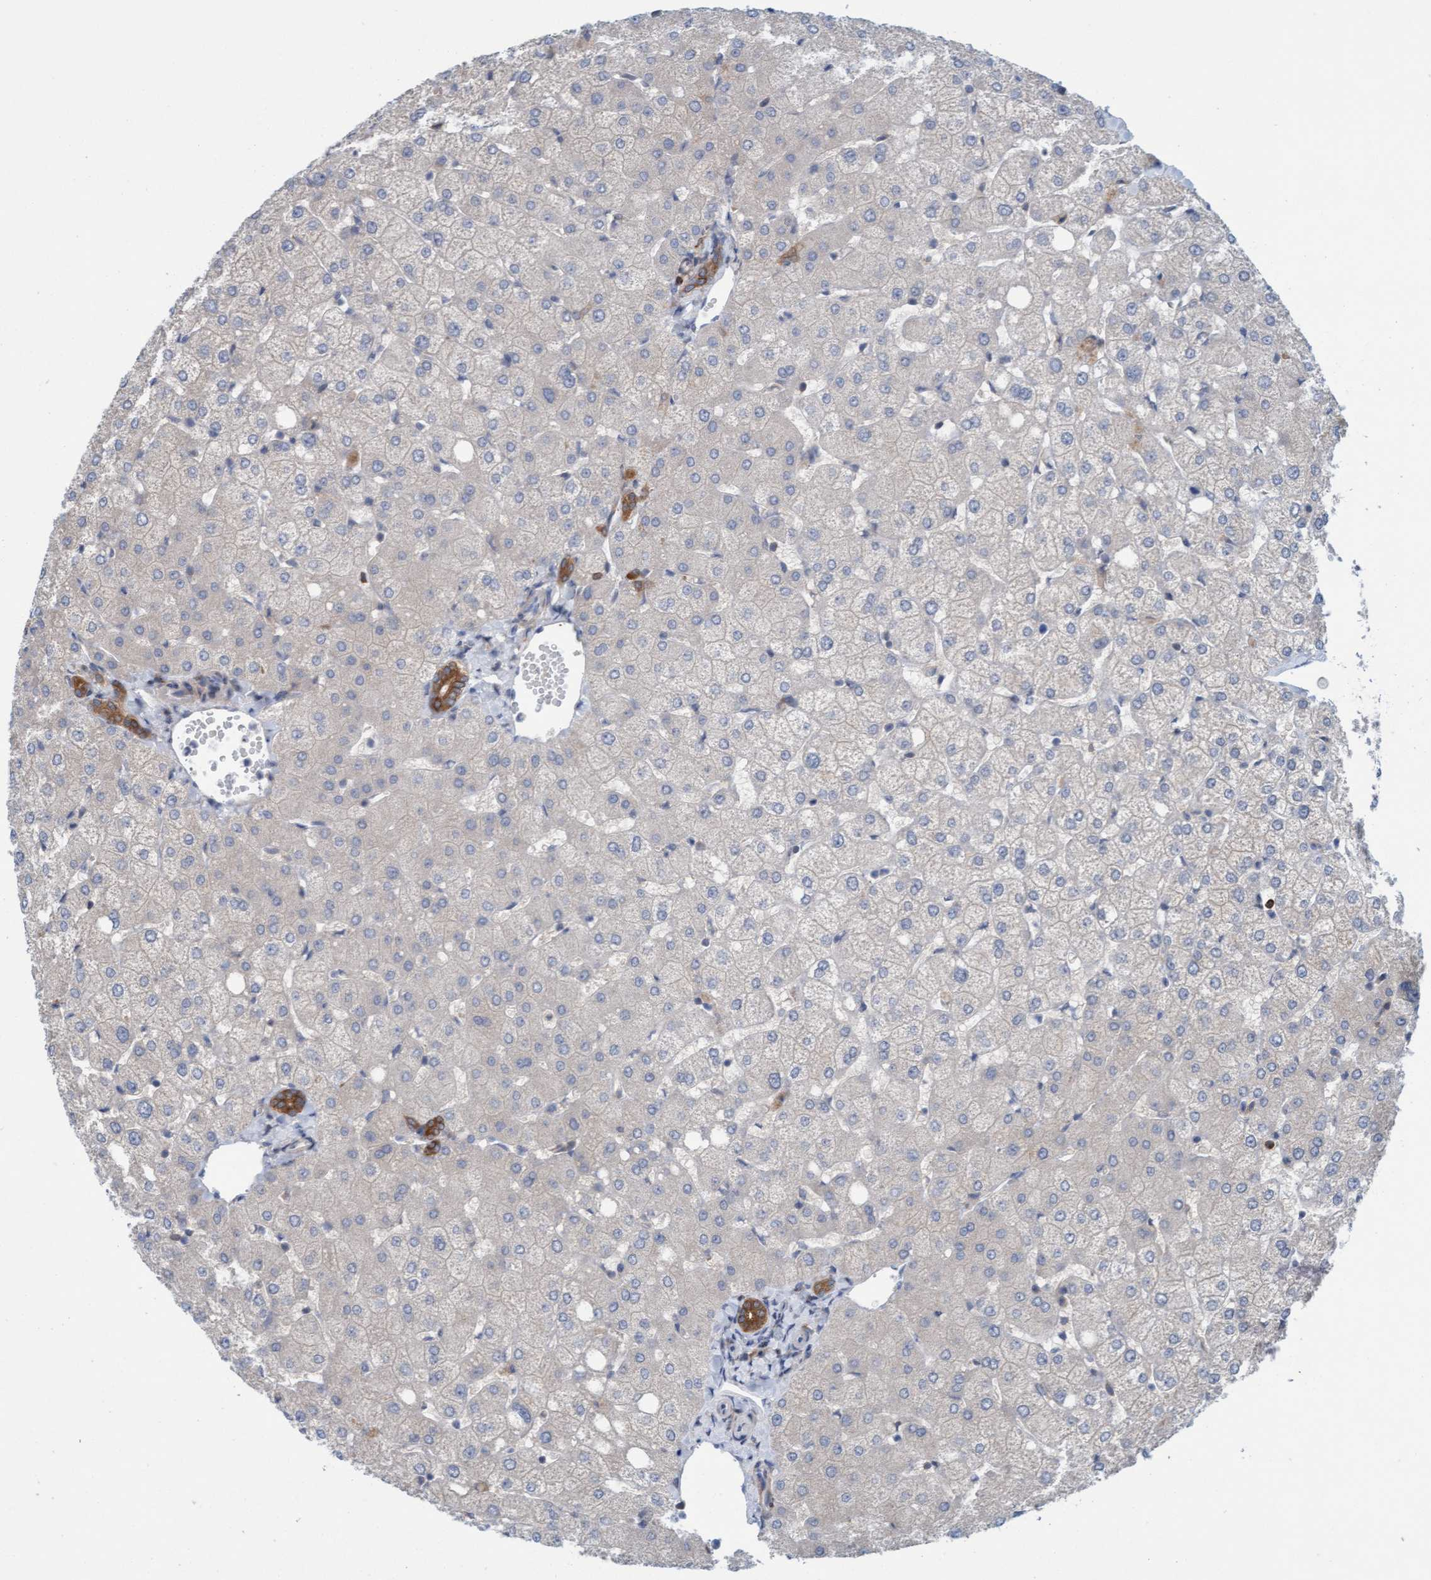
{"staining": {"intensity": "moderate", "quantity": ">75%", "location": "cytoplasmic/membranous"}, "tissue": "liver", "cell_type": "Cholangiocytes", "image_type": "normal", "snomed": [{"axis": "morphology", "description": "Normal tissue, NOS"}, {"axis": "topography", "description": "Liver"}], "caption": "Liver stained with a brown dye exhibits moderate cytoplasmic/membranous positive expression in approximately >75% of cholangiocytes.", "gene": "KLHL25", "patient": {"sex": "female", "age": 54}}